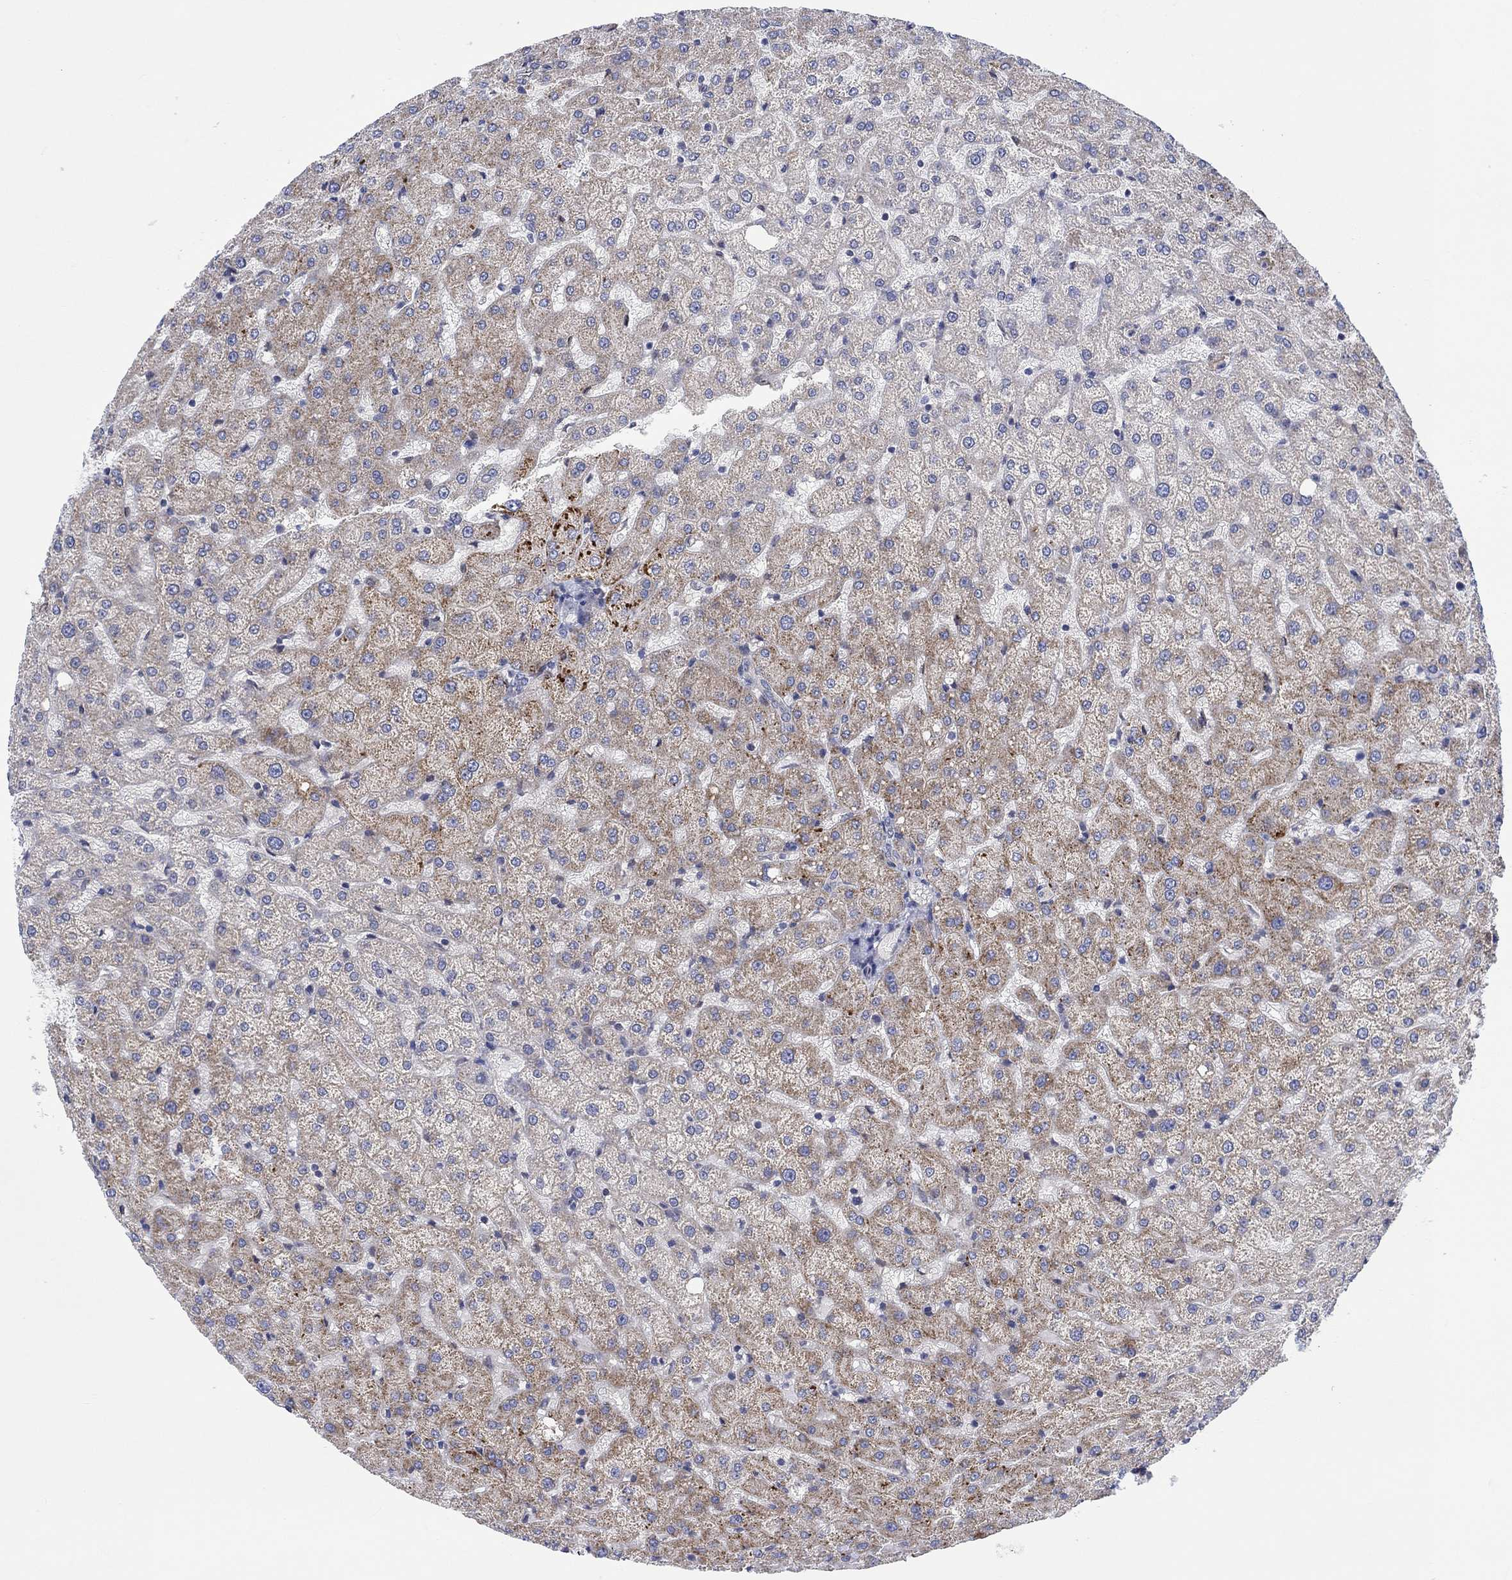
{"staining": {"intensity": "negative", "quantity": "none", "location": "none"}, "tissue": "liver", "cell_type": "Cholangiocytes", "image_type": "normal", "snomed": [{"axis": "morphology", "description": "Normal tissue, NOS"}, {"axis": "topography", "description": "Liver"}], "caption": "Micrograph shows no protein positivity in cholangiocytes of normal liver.", "gene": "CAMK1D", "patient": {"sex": "female", "age": 50}}